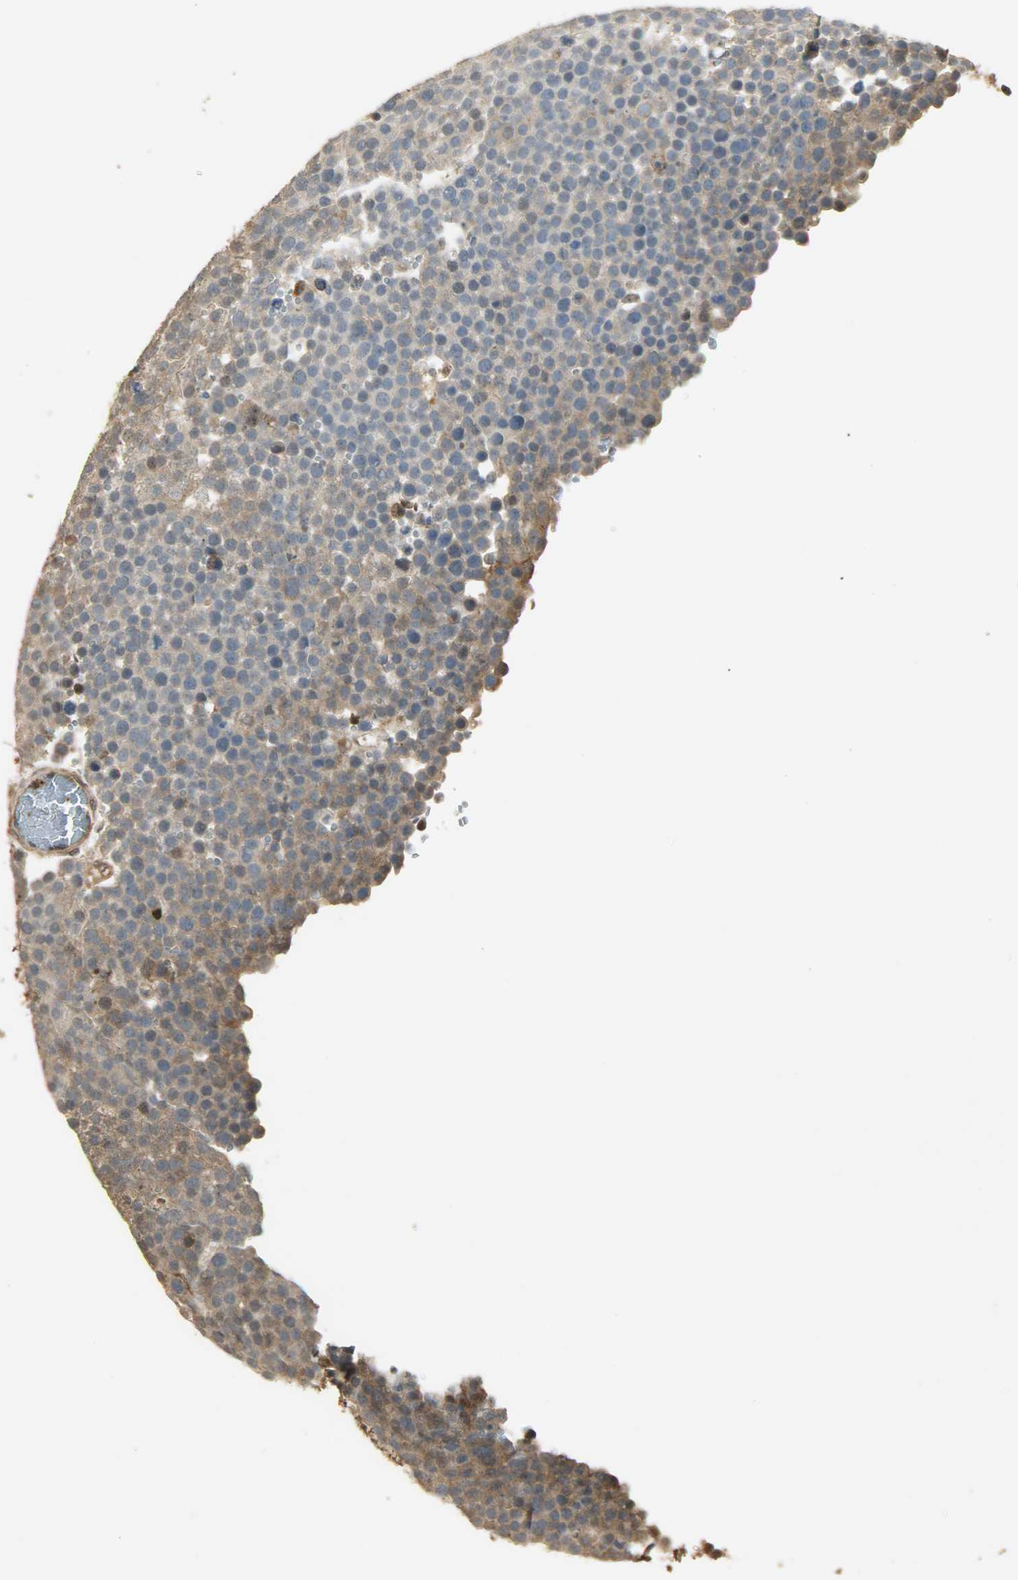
{"staining": {"intensity": "moderate", "quantity": ">75%", "location": "cytoplasmic/membranous"}, "tissue": "testis cancer", "cell_type": "Tumor cells", "image_type": "cancer", "snomed": [{"axis": "morphology", "description": "Seminoma, NOS"}, {"axis": "topography", "description": "Testis"}], "caption": "A histopathology image of human testis seminoma stained for a protein reveals moderate cytoplasmic/membranous brown staining in tumor cells.", "gene": "YWHAZ", "patient": {"sex": "male", "age": 71}}